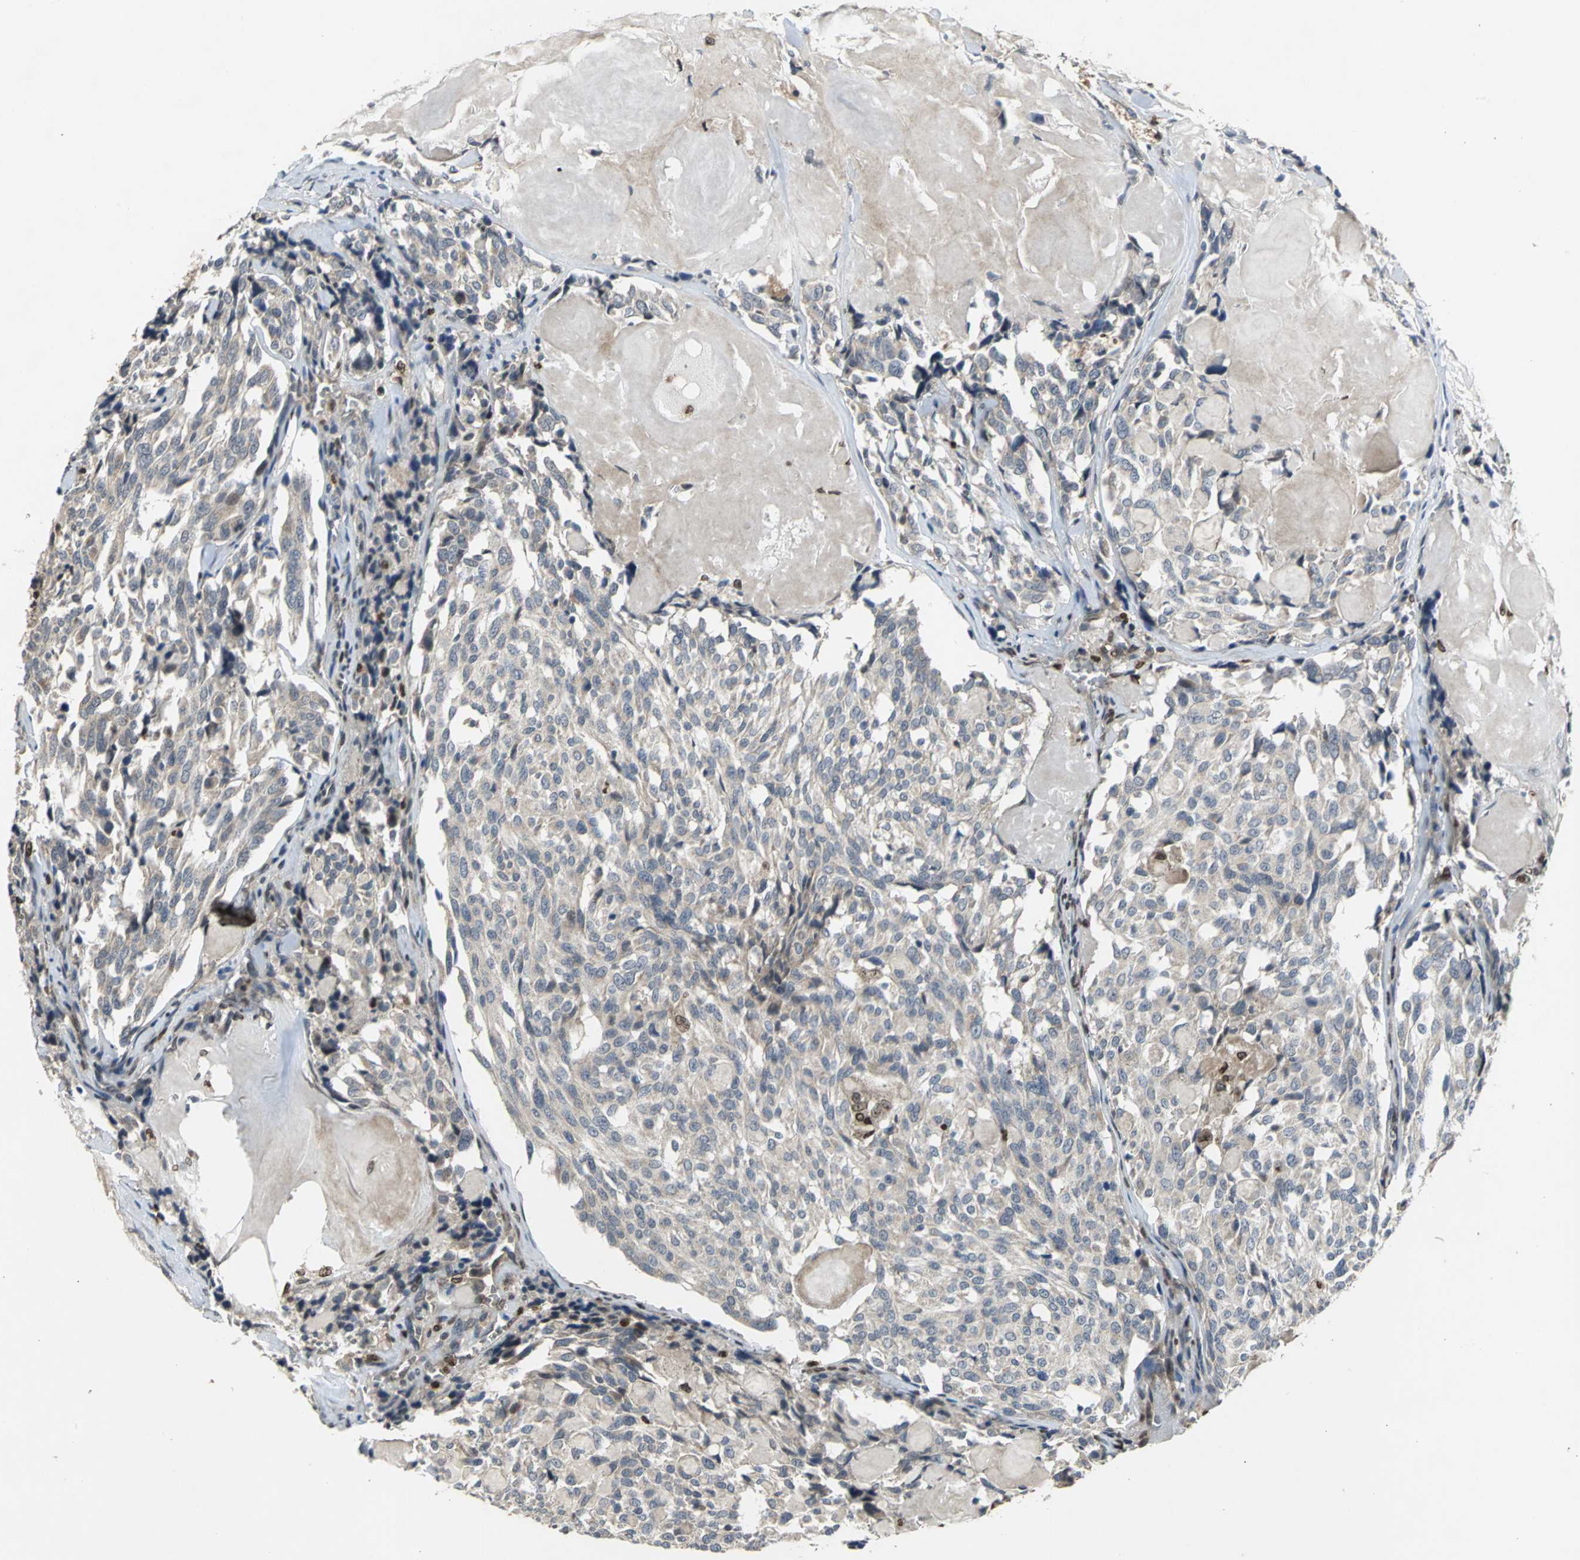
{"staining": {"intensity": "moderate", "quantity": ">75%", "location": "cytoplasmic/membranous"}, "tissue": "thyroid cancer", "cell_type": "Tumor cells", "image_type": "cancer", "snomed": [{"axis": "morphology", "description": "Carcinoma, NOS"}, {"axis": "morphology", "description": "Carcinoid, malignant, NOS"}, {"axis": "topography", "description": "Thyroid gland"}], "caption": "Immunohistochemistry (IHC) of human malignant carcinoid (thyroid) demonstrates medium levels of moderate cytoplasmic/membranous positivity in about >75% of tumor cells.", "gene": "AHR", "patient": {"sex": "male", "age": 33}}